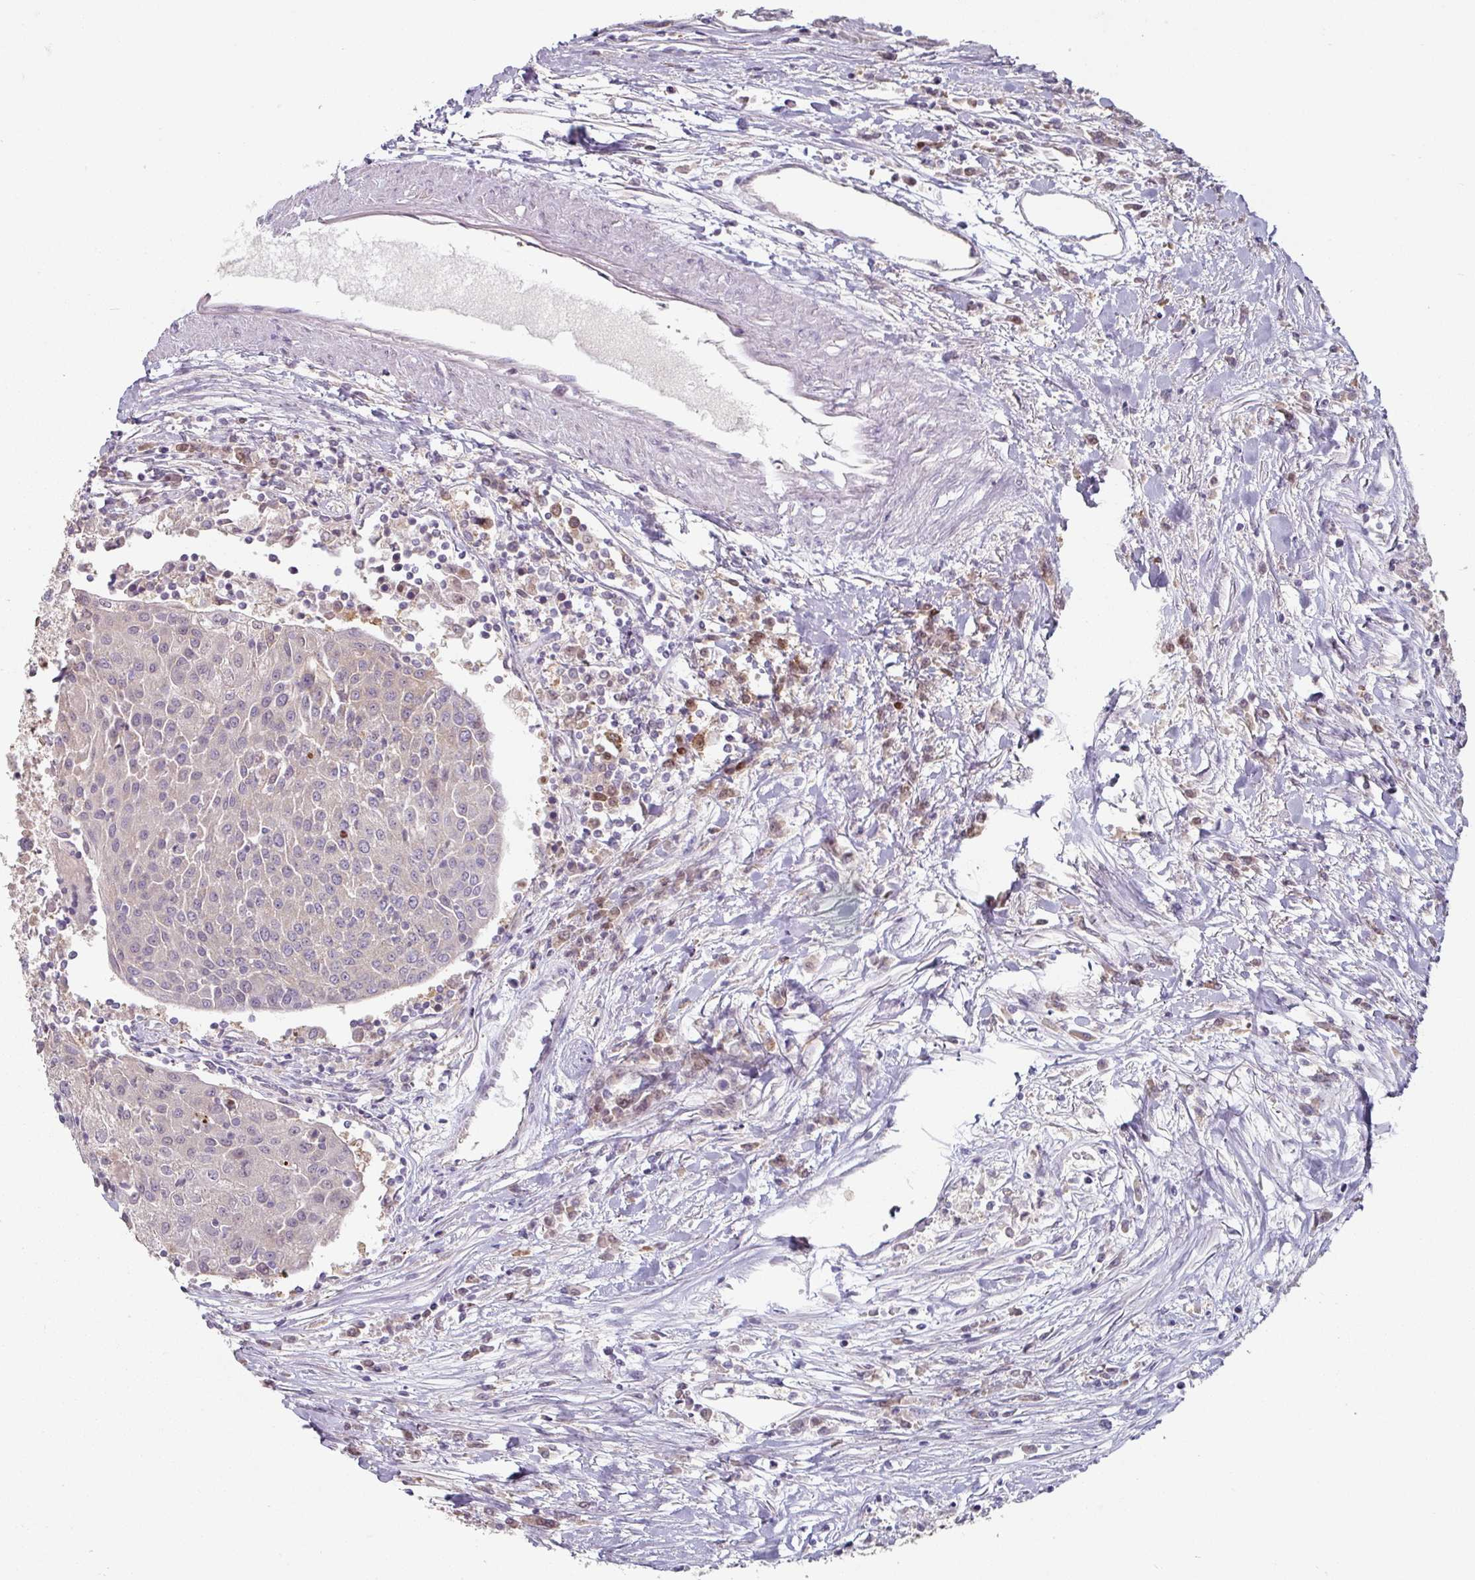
{"staining": {"intensity": "negative", "quantity": "none", "location": "none"}, "tissue": "urothelial cancer", "cell_type": "Tumor cells", "image_type": "cancer", "snomed": [{"axis": "morphology", "description": "Urothelial carcinoma, High grade"}, {"axis": "topography", "description": "Urinary bladder"}], "caption": "Immunohistochemistry (IHC) of high-grade urothelial carcinoma demonstrates no staining in tumor cells.", "gene": "ZBTB6", "patient": {"sex": "female", "age": 85}}